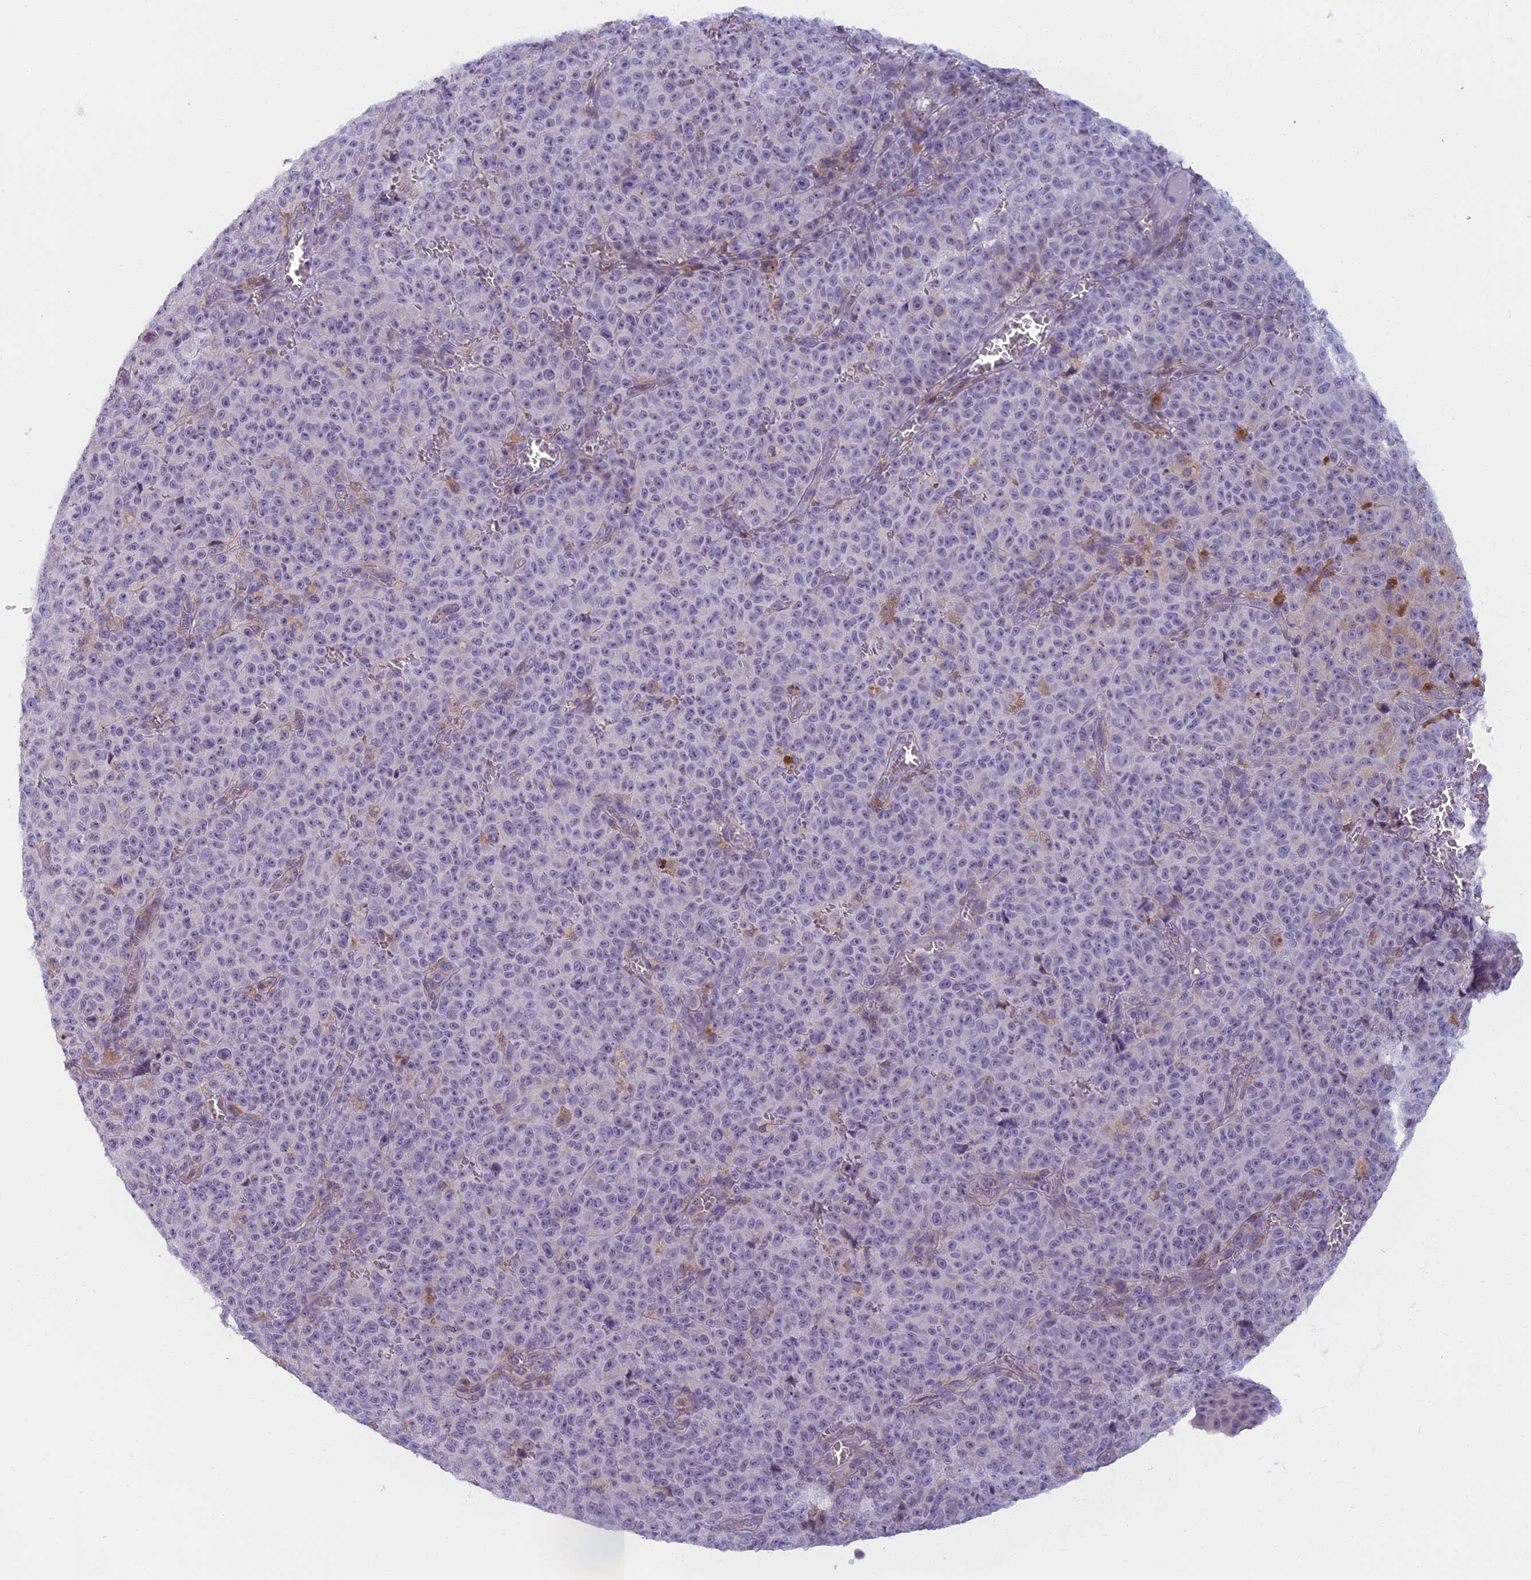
{"staining": {"intensity": "negative", "quantity": "none", "location": "none"}, "tissue": "melanoma", "cell_type": "Tumor cells", "image_type": "cancer", "snomed": [{"axis": "morphology", "description": "Malignant melanoma, NOS"}, {"axis": "topography", "description": "Skin"}], "caption": "This photomicrograph is of malignant melanoma stained with IHC to label a protein in brown with the nuclei are counter-stained blue. There is no positivity in tumor cells.", "gene": "DDX51", "patient": {"sex": "female", "age": 82}}